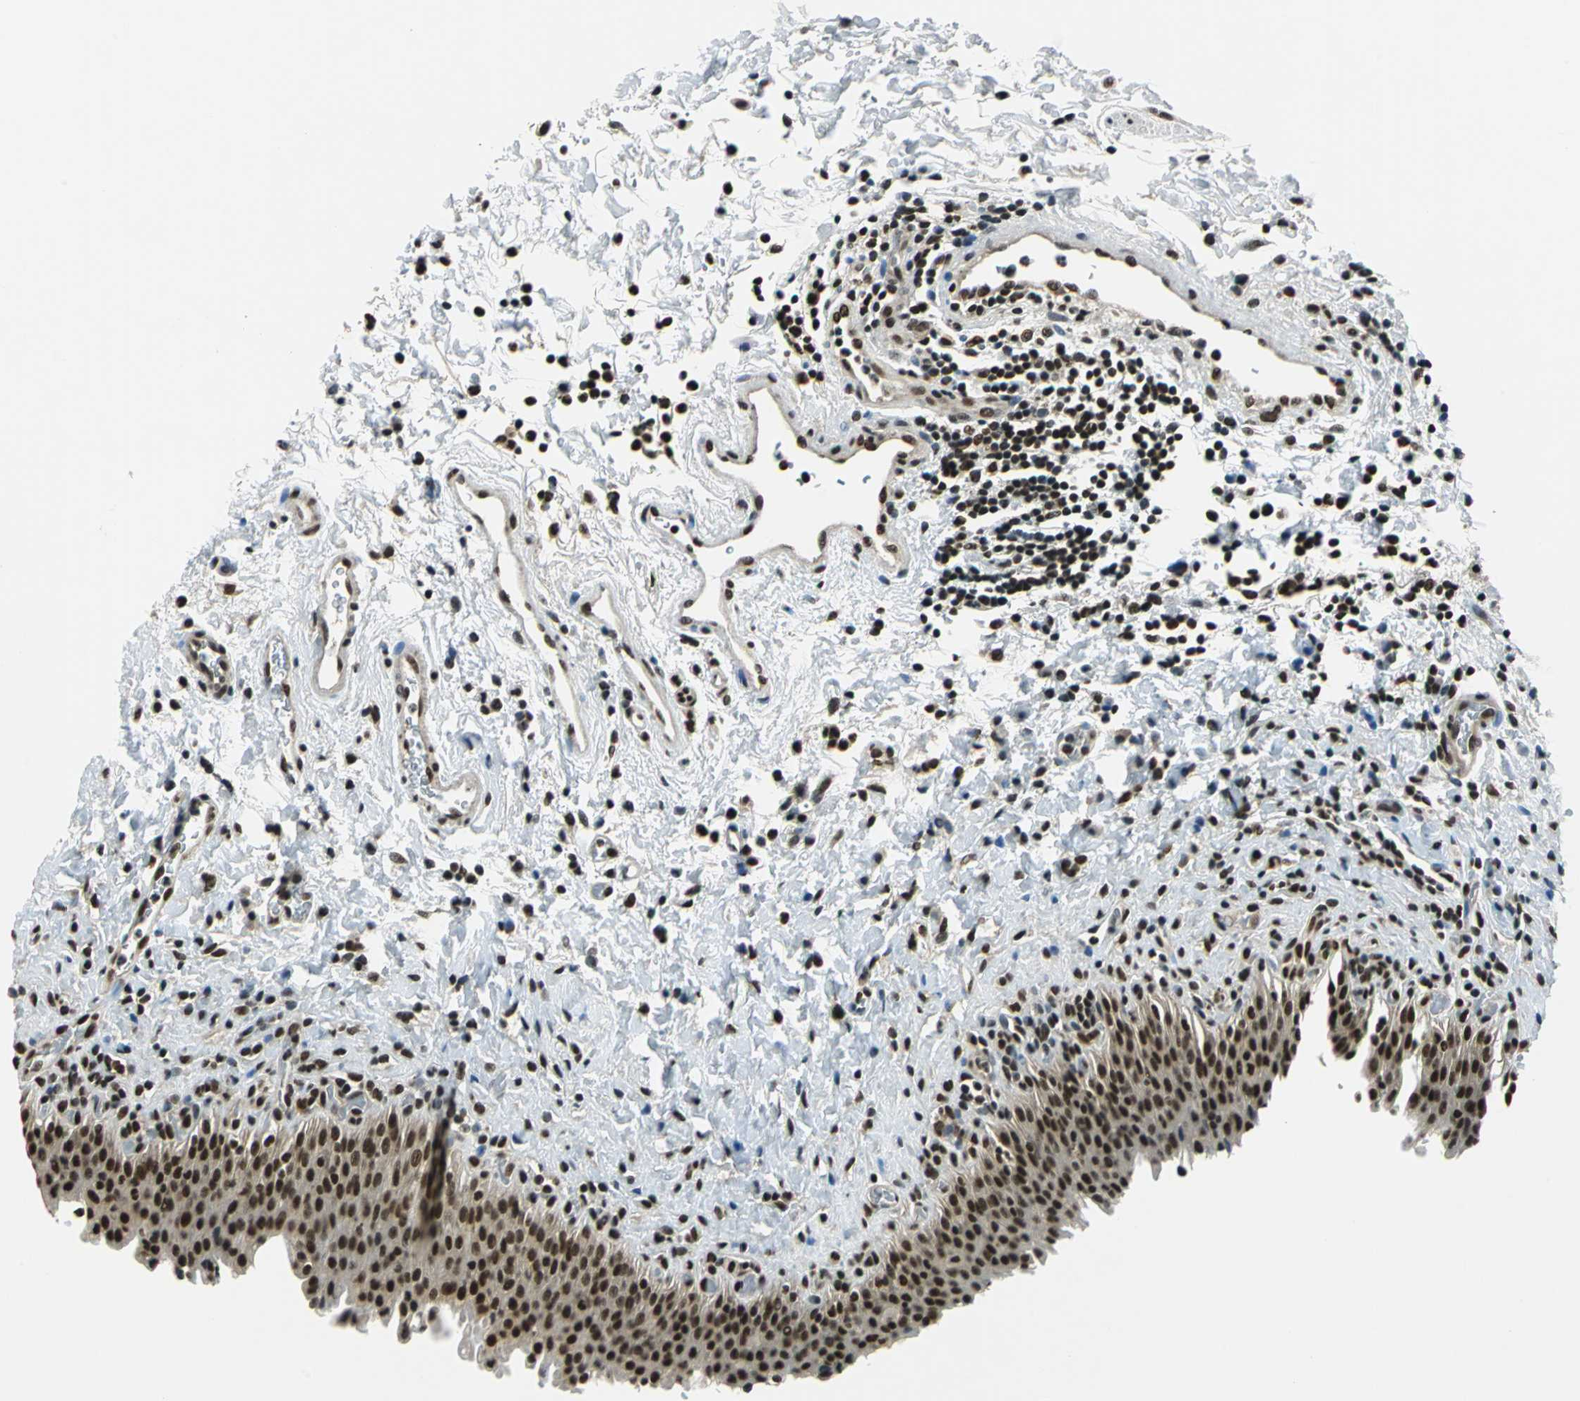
{"staining": {"intensity": "strong", "quantity": ">75%", "location": "nuclear"}, "tissue": "urinary bladder", "cell_type": "Urothelial cells", "image_type": "normal", "snomed": [{"axis": "morphology", "description": "Normal tissue, NOS"}, {"axis": "topography", "description": "Urinary bladder"}], "caption": "The immunohistochemical stain shows strong nuclear positivity in urothelial cells of normal urinary bladder.", "gene": "RBM14", "patient": {"sex": "male", "age": 51}}